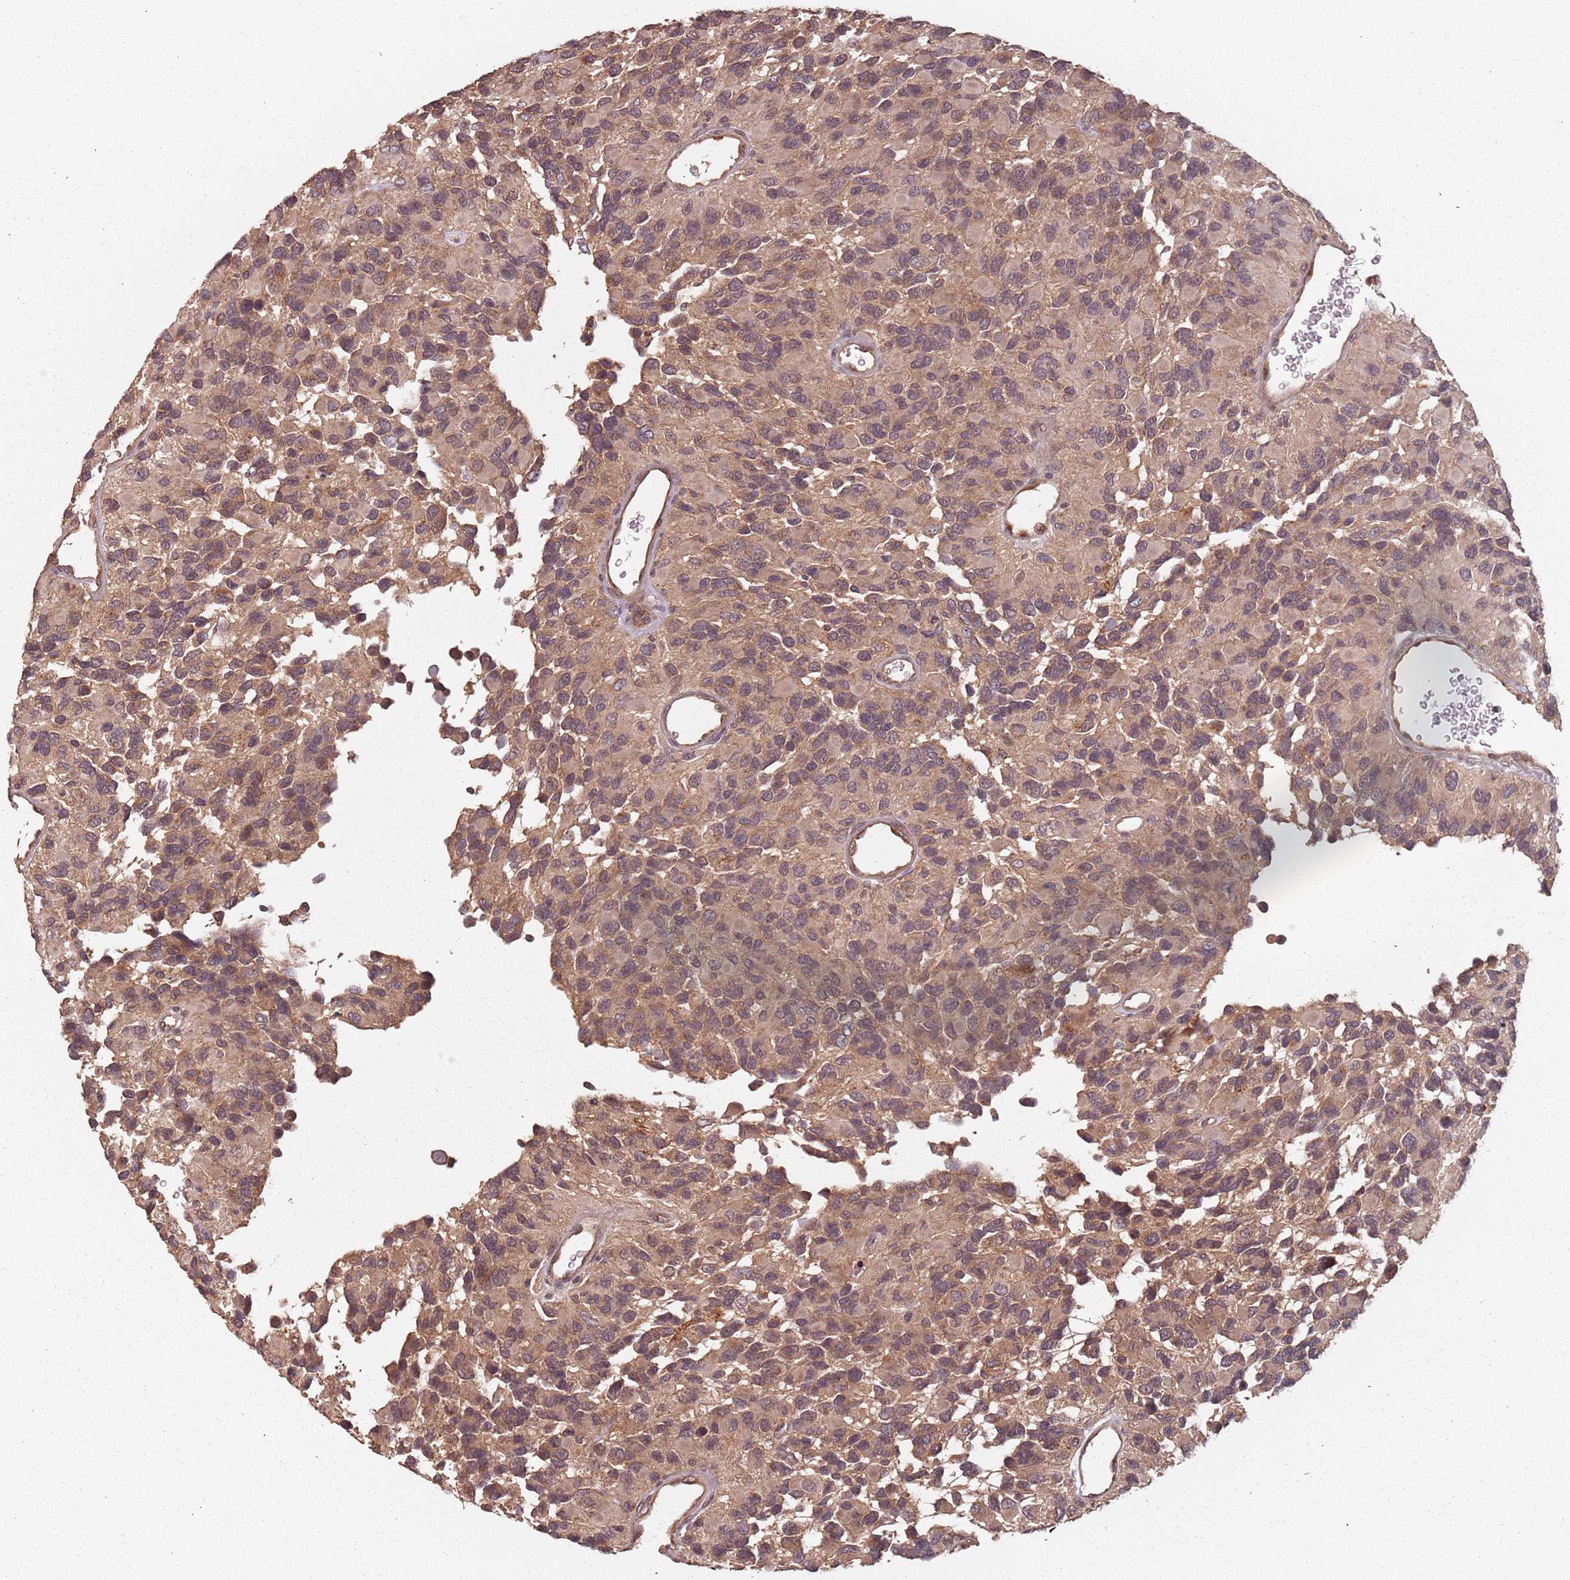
{"staining": {"intensity": "moderate", "quantity": ">75%", "location": "cytoplasmic/membranous"}, "tissue": "glioma", "cell_type": "Tumor cells", "image_type": "cancer", "snomed": [{"axis": "morphology", "description": "Glioma, malignant, High grade"}, {"axis": "topography", "description": "Brain"}], "caption": "This is a micrograph of immunohistochemistry (IHC) staining of malignant high-grade glioma, which shows moderate positivity in the cytoplasmic/membranous of tumor cells.", "gene": "C3orf14", "patient": {"sex": "male", "age": 77}}